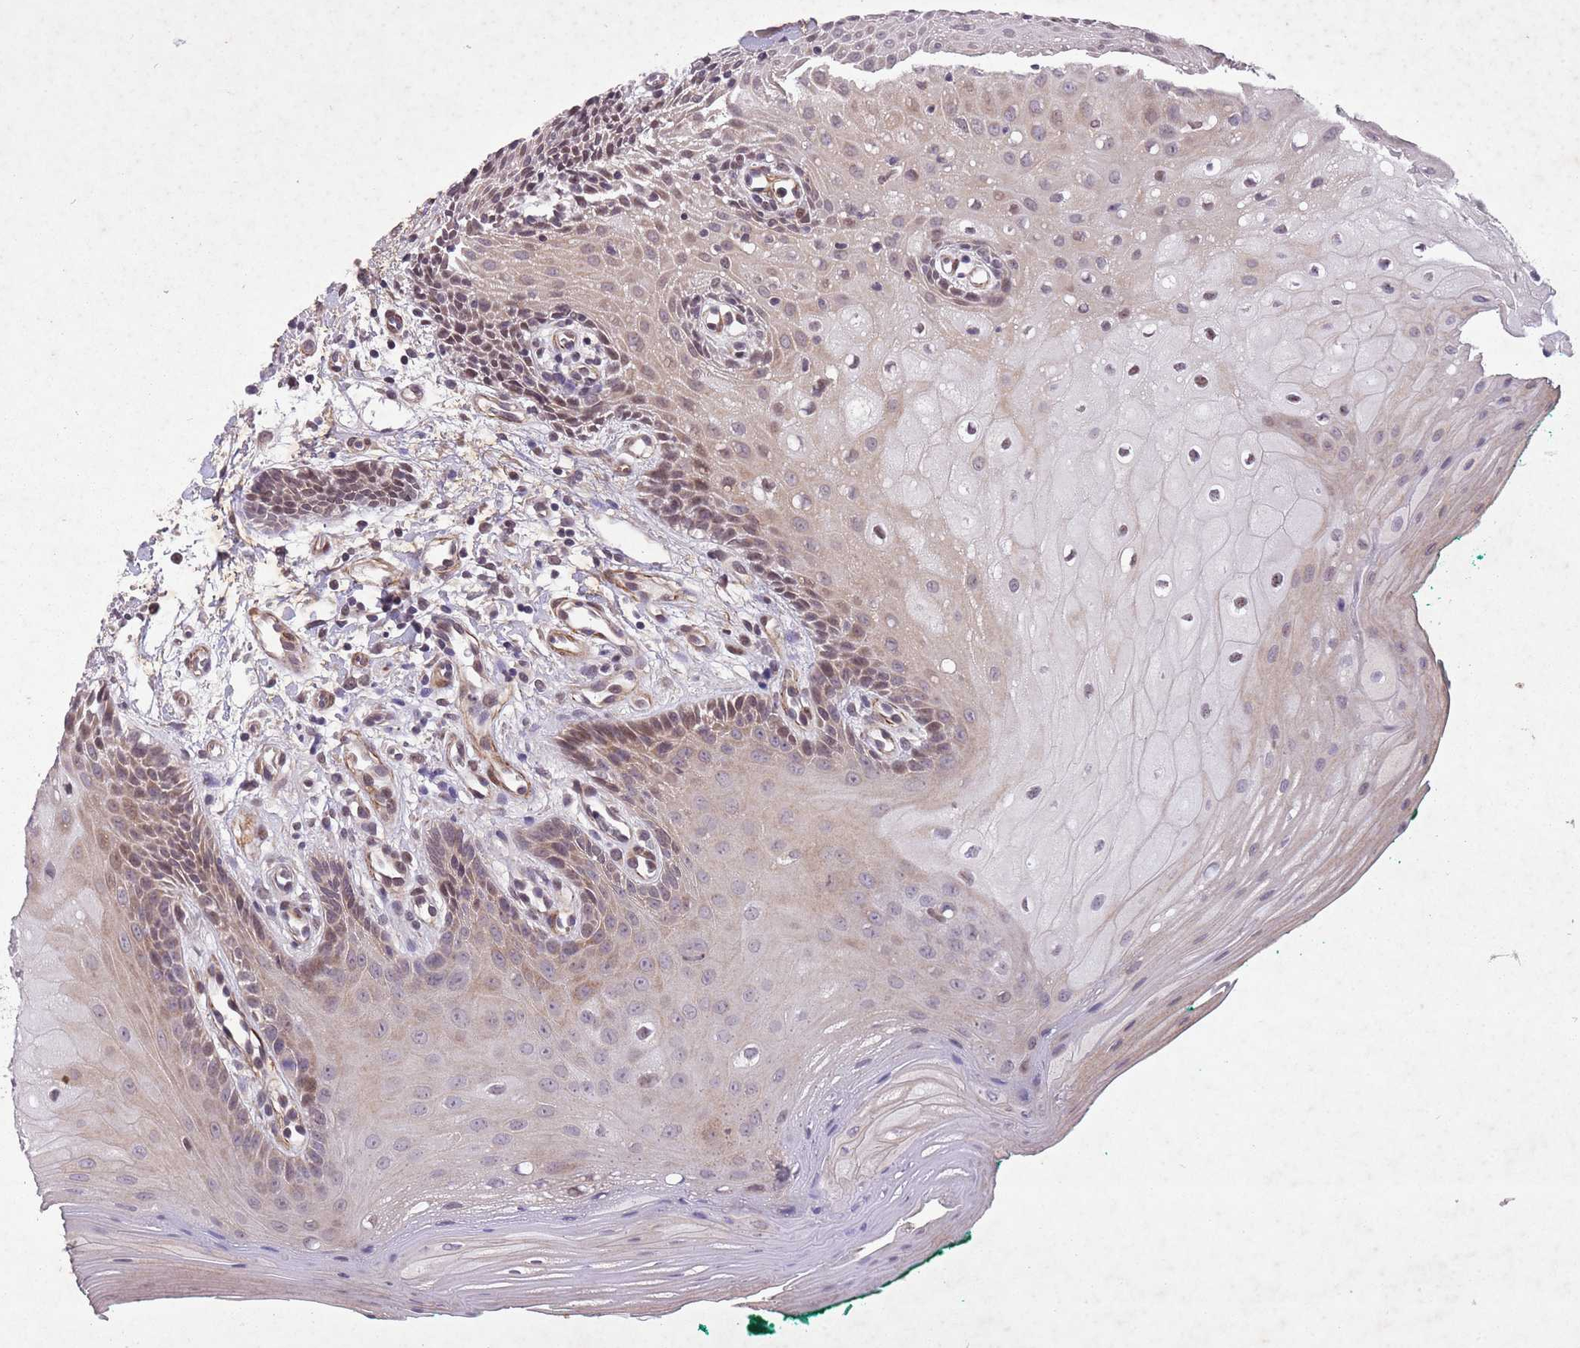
{"staining": {"intensity": "moderate", "quantity": "25%-75%", "location": "cytoplasmic/membranous,nuclear"}, "tissue": "oral mucosa", "cell_type": "Squamous epithelial cells", "image_type": "normal", "snomed": [{"axis": "morphology", "description": "Normal tissue, NOS"}, {"axis": "morphology", "description": "Squamous cell carcinoma, NOS"}, {"axis": "topography", "description": "Oral tissue"}, {"axis": "topography", "description": "Tounge, NOS"}, {"axis": "topography", "description": "Head-Neck"}], "caption": "Normal oral mucosa shows moderate cytoplasmic/membranous,nuclear positivity in approximately 25%-75% of squamous epithelial cells, visualized by immunohistochemistry. Nuclei are stained in blue.", "gene": "CBX6", "patient": {"sex": "male", "age": 79}}